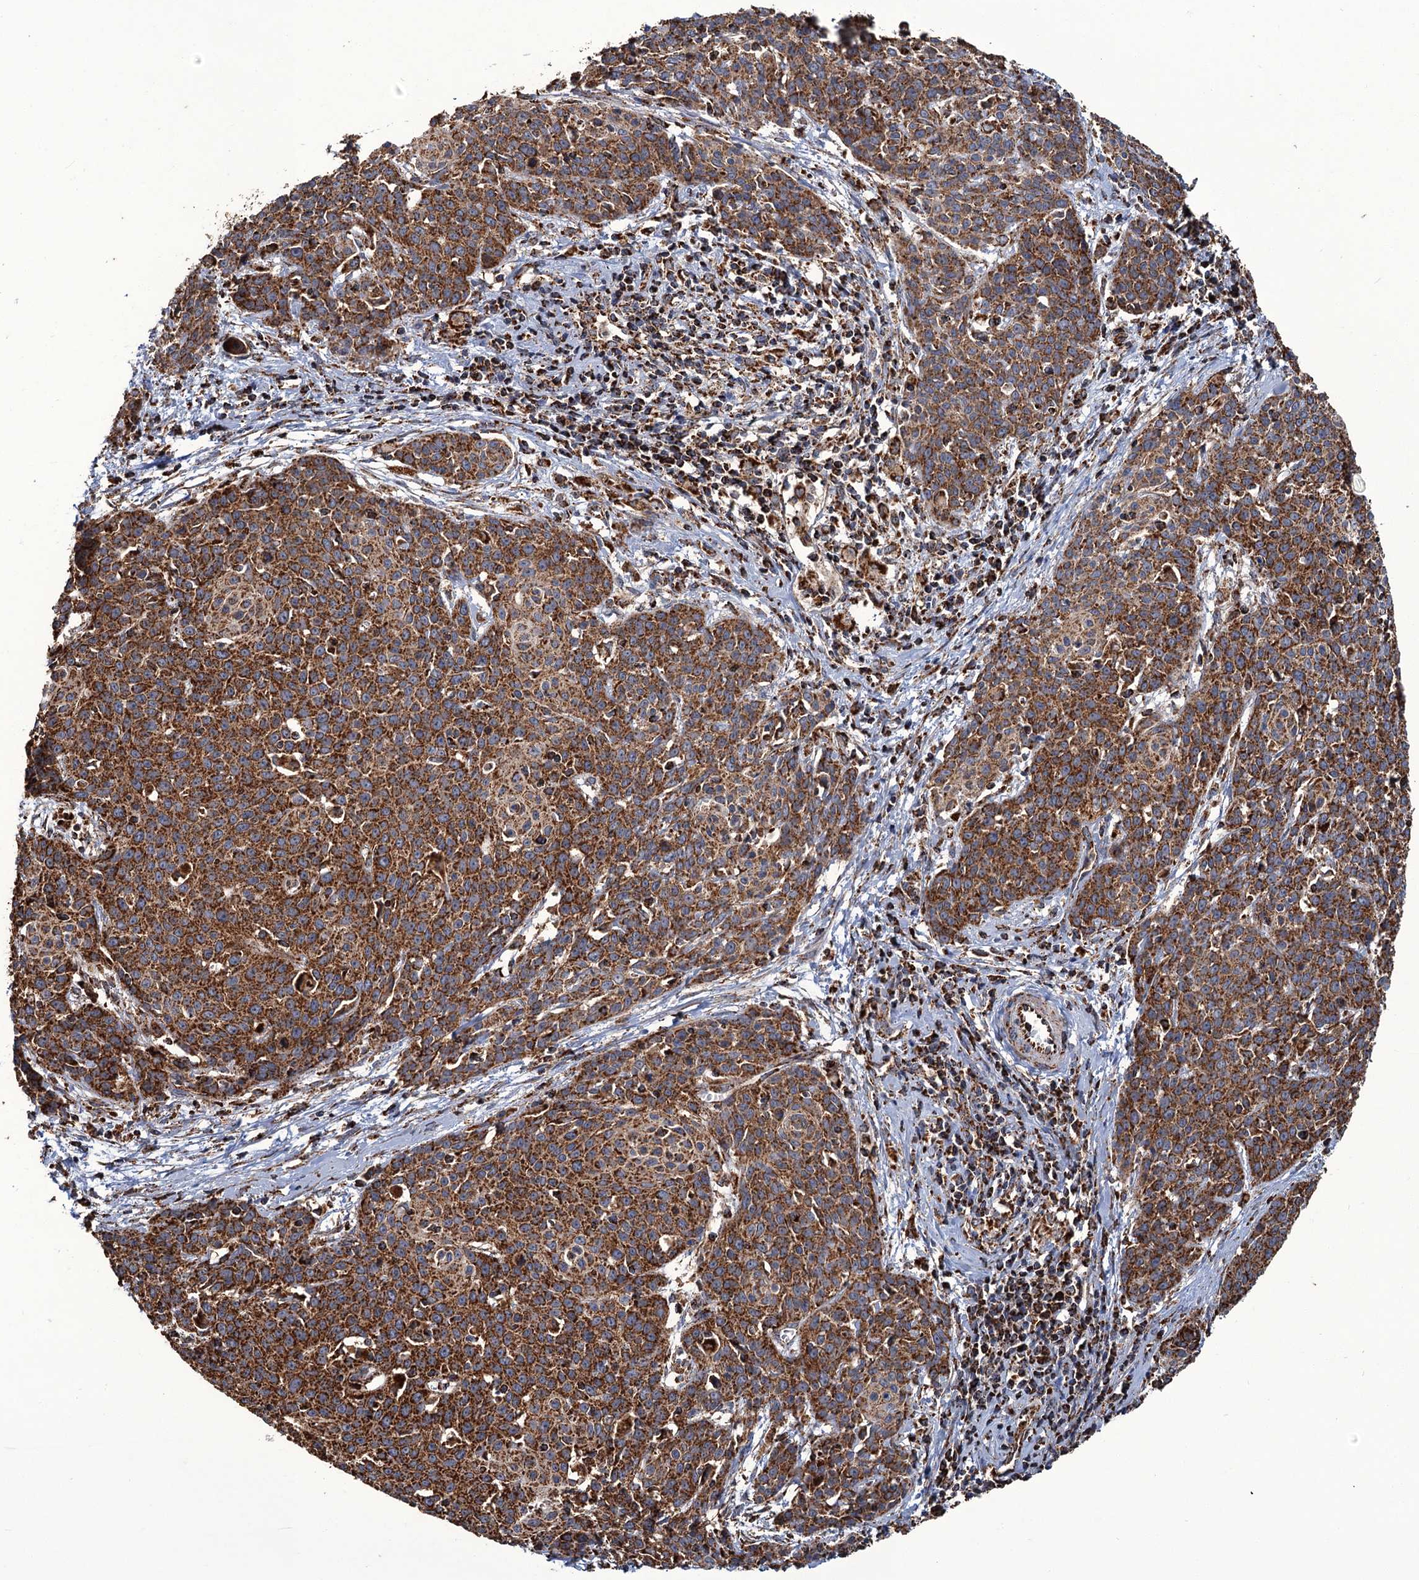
{"staining": {"intensity": "moderate", "quantity": ">75%", "location": "cytoplasmic/membranous"}, "tissue": "cervical cancer", "cell_type": "Tumor cells", "image_type": "cancer", "snomed": [{"axis": "morphology", "description": "Squamous cell carcinoma, NOS"}, {"axis": "topography", "description": "Cervix"}], "caption": "The image demonstrates a brown stain indicating the presence of a protein in the cytoplasmic/membranous of tumor cells in squamous cell carcinoma (cervical).", "gene": "APH1A", "patient": {"sex": "female", "age": 38}}